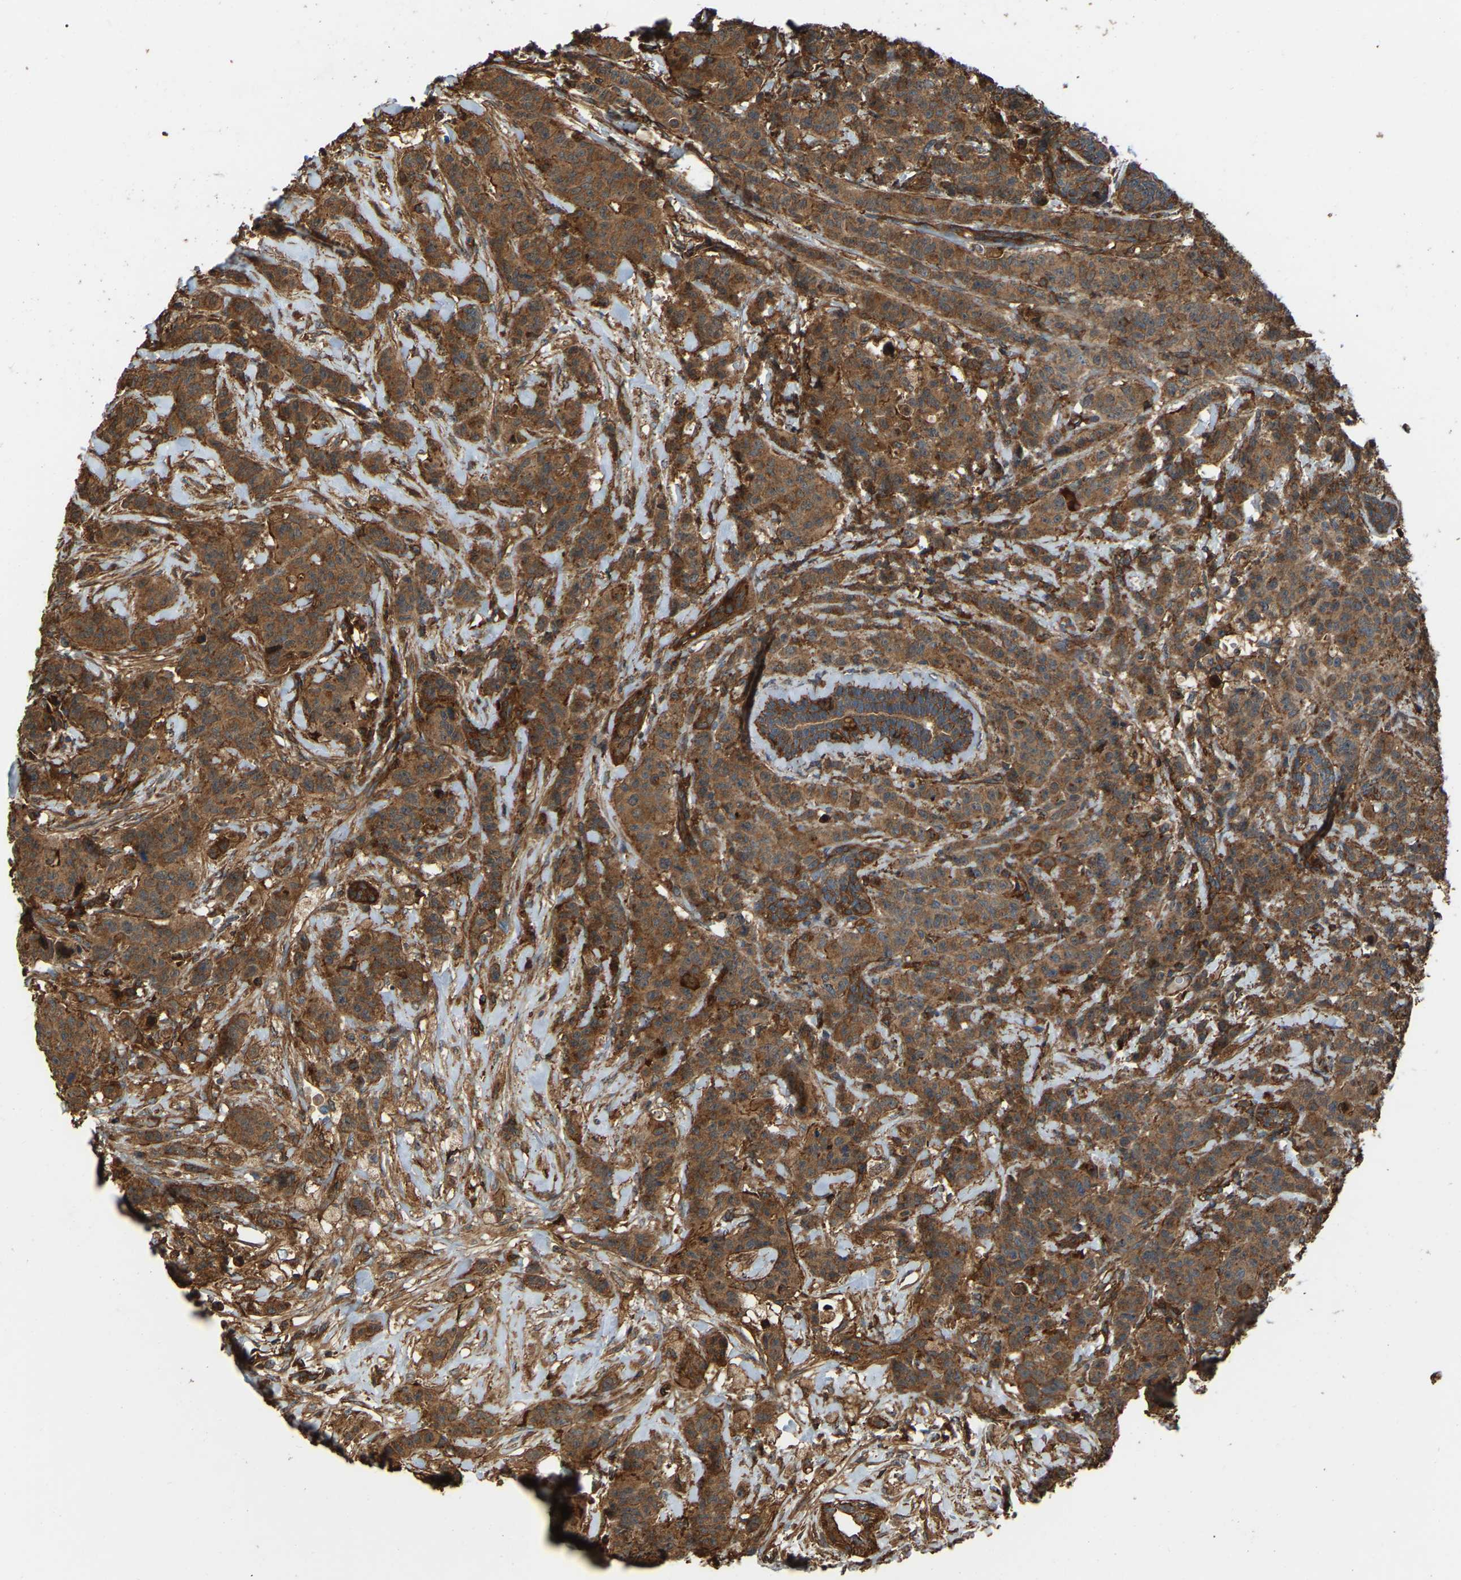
{"staining": {"intensity": "moderate", "quantity": ">75%", "location": "cytoplasmic/membranous"}, "tissue": "breast cancer", "cell_type": "Tumor cells", "image_type": "cancer", "snomed": [{"axis": "morphology", "description": "Normal tissue, NOS"}, {"axis": "morphology", "description": "Duct carcinoma"}, {"axis": "topography", "description": "Breast"}], "caption": "Immunohistochemistry (DAB) staining of breast cancer (intraductal carcinoma) shows moderate cytoplasmic/membranous protein positivity in approximately >75% of tumor cells.", "gene": "SAMD9L", "patient": {"sex": "female", "age": 40}}